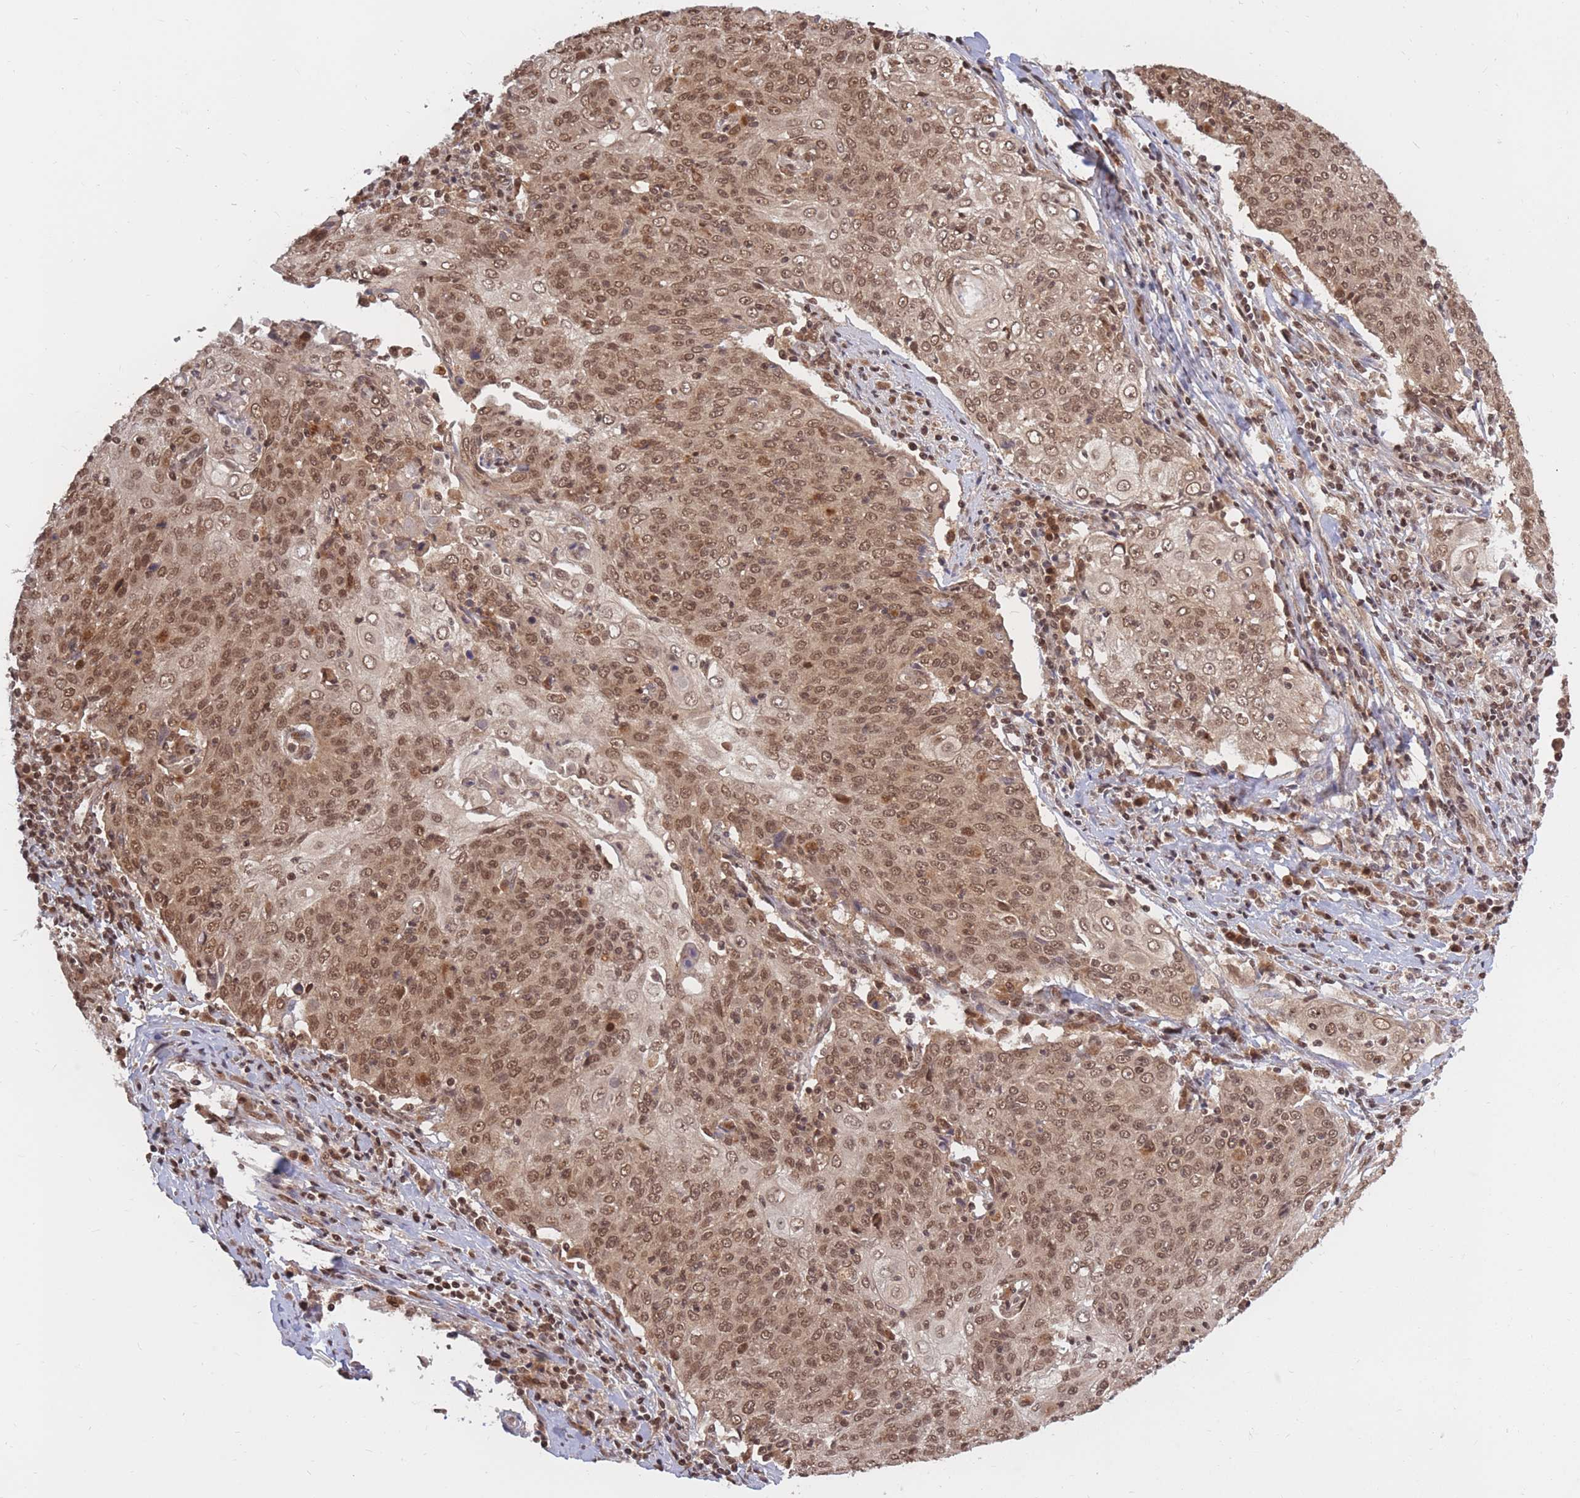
{"staining": {"intensity": "moderate", "quantity": ">75%", "location": "cytoplasmic/membranous,nuclear"}, "tissue": "cervical cancer", "cell_type": "Tumor cells", "image_type": "cancer", "snomed": [{"axis": "morphology", "description": "Squamous cell carcinoma, NOS"}, {"axis": "topography", "description": "Cervix"}], "caption": "Moderate cytoplasmic/membranous and nuclear staining for a protein is present in approximately >75% of tumor cells of cervical cancer using immunohistochemistry.", "gene": "SRA1", "patient": {"sex": "female", "age": 48}}